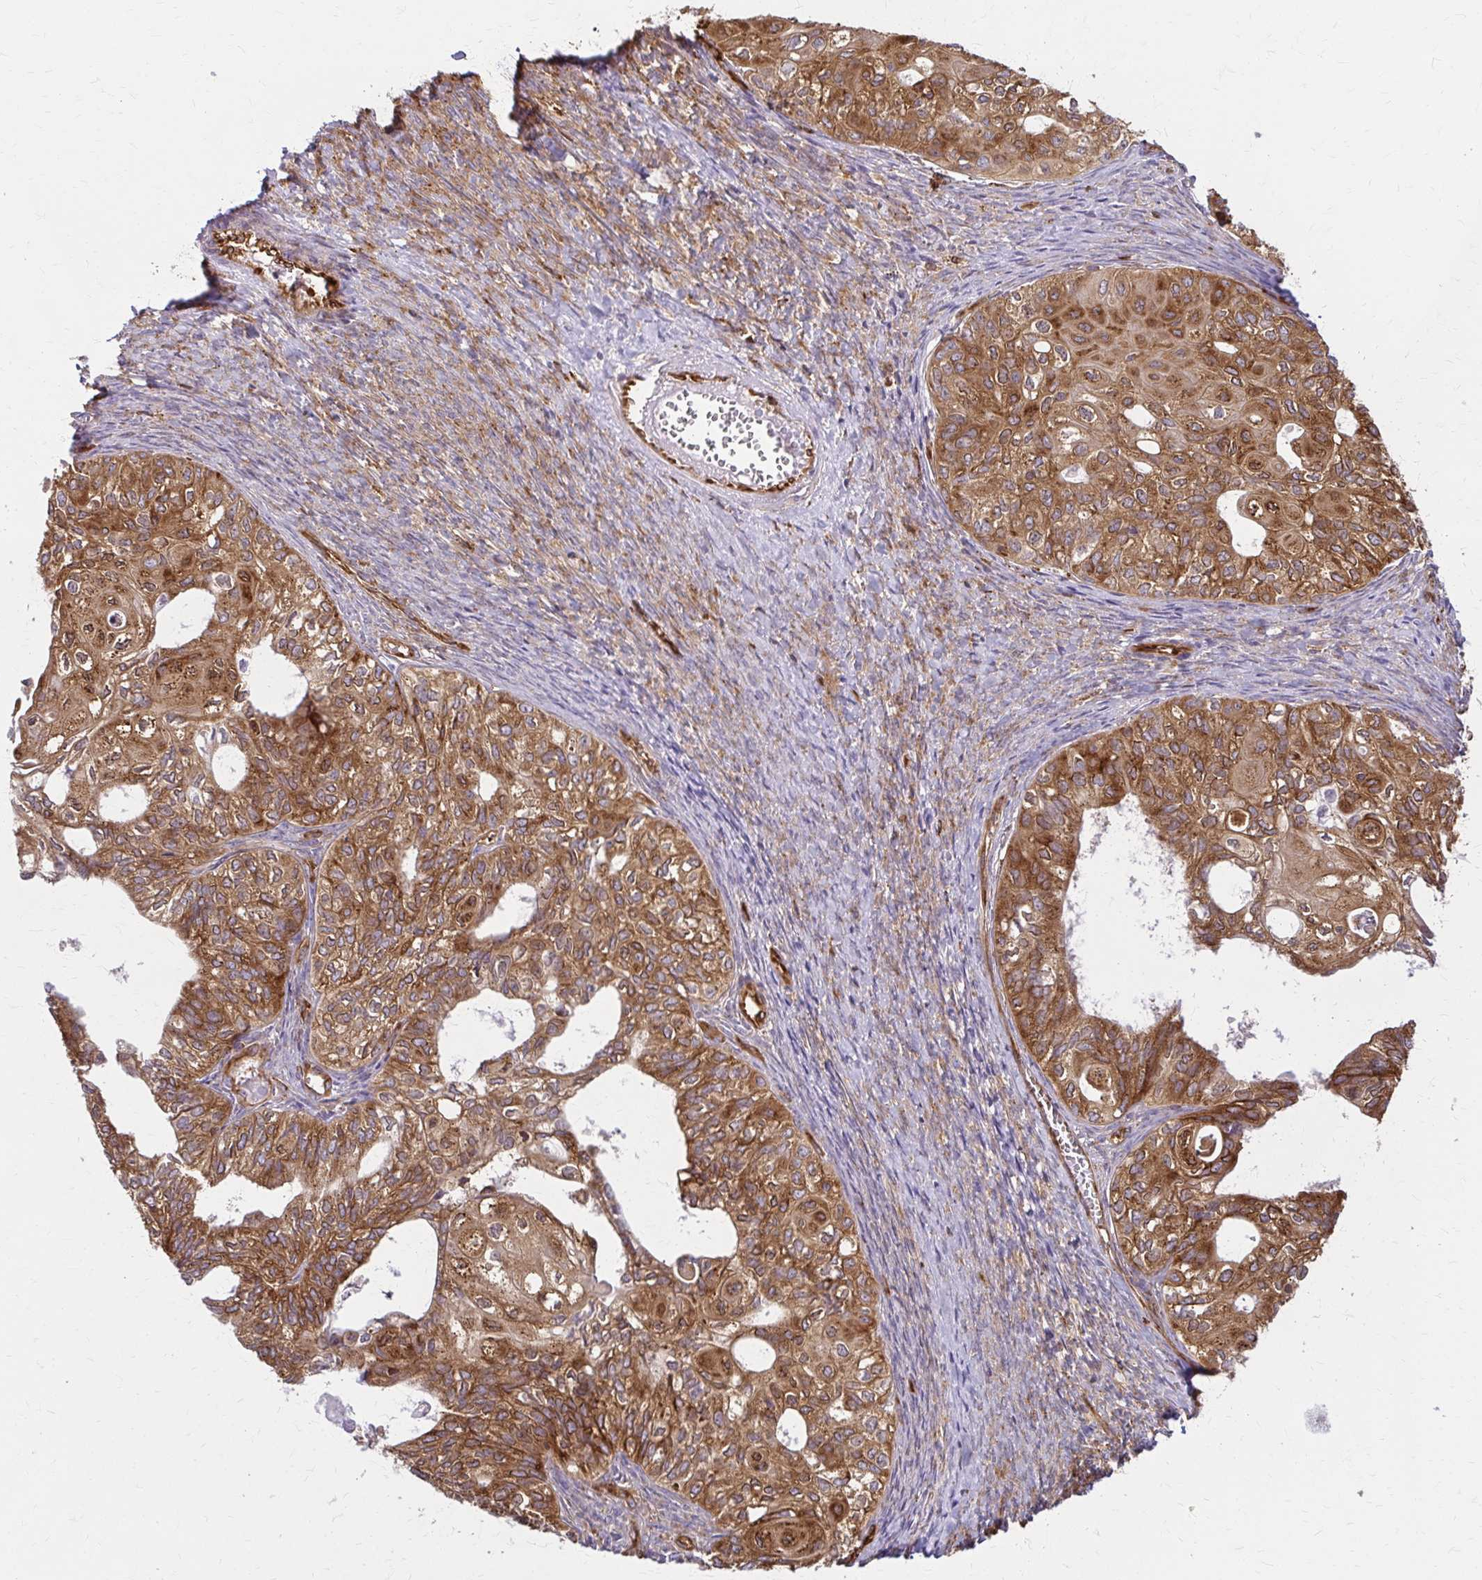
{"staining": {"intensity": "moderate", "quantity": ">75%", "location": "cytoplasmic/membranous"}, "tissue": "ovarian cancer", "cell_type": "Tumor cells", "image_type": "cancer", "snomed": [{"axis": "morphology", "description": "Carcinoma, endometroid"}, {"axis": "topography", "description": "Ovary"}], "caption": "Tumor cells show medium levels of moderate cytoplasmic/membranous staining in about >75% of cells in human ovarian endometroid carcinoma.", "gene": "WASF2", "patient": {"sex": "female", "age": 64}}